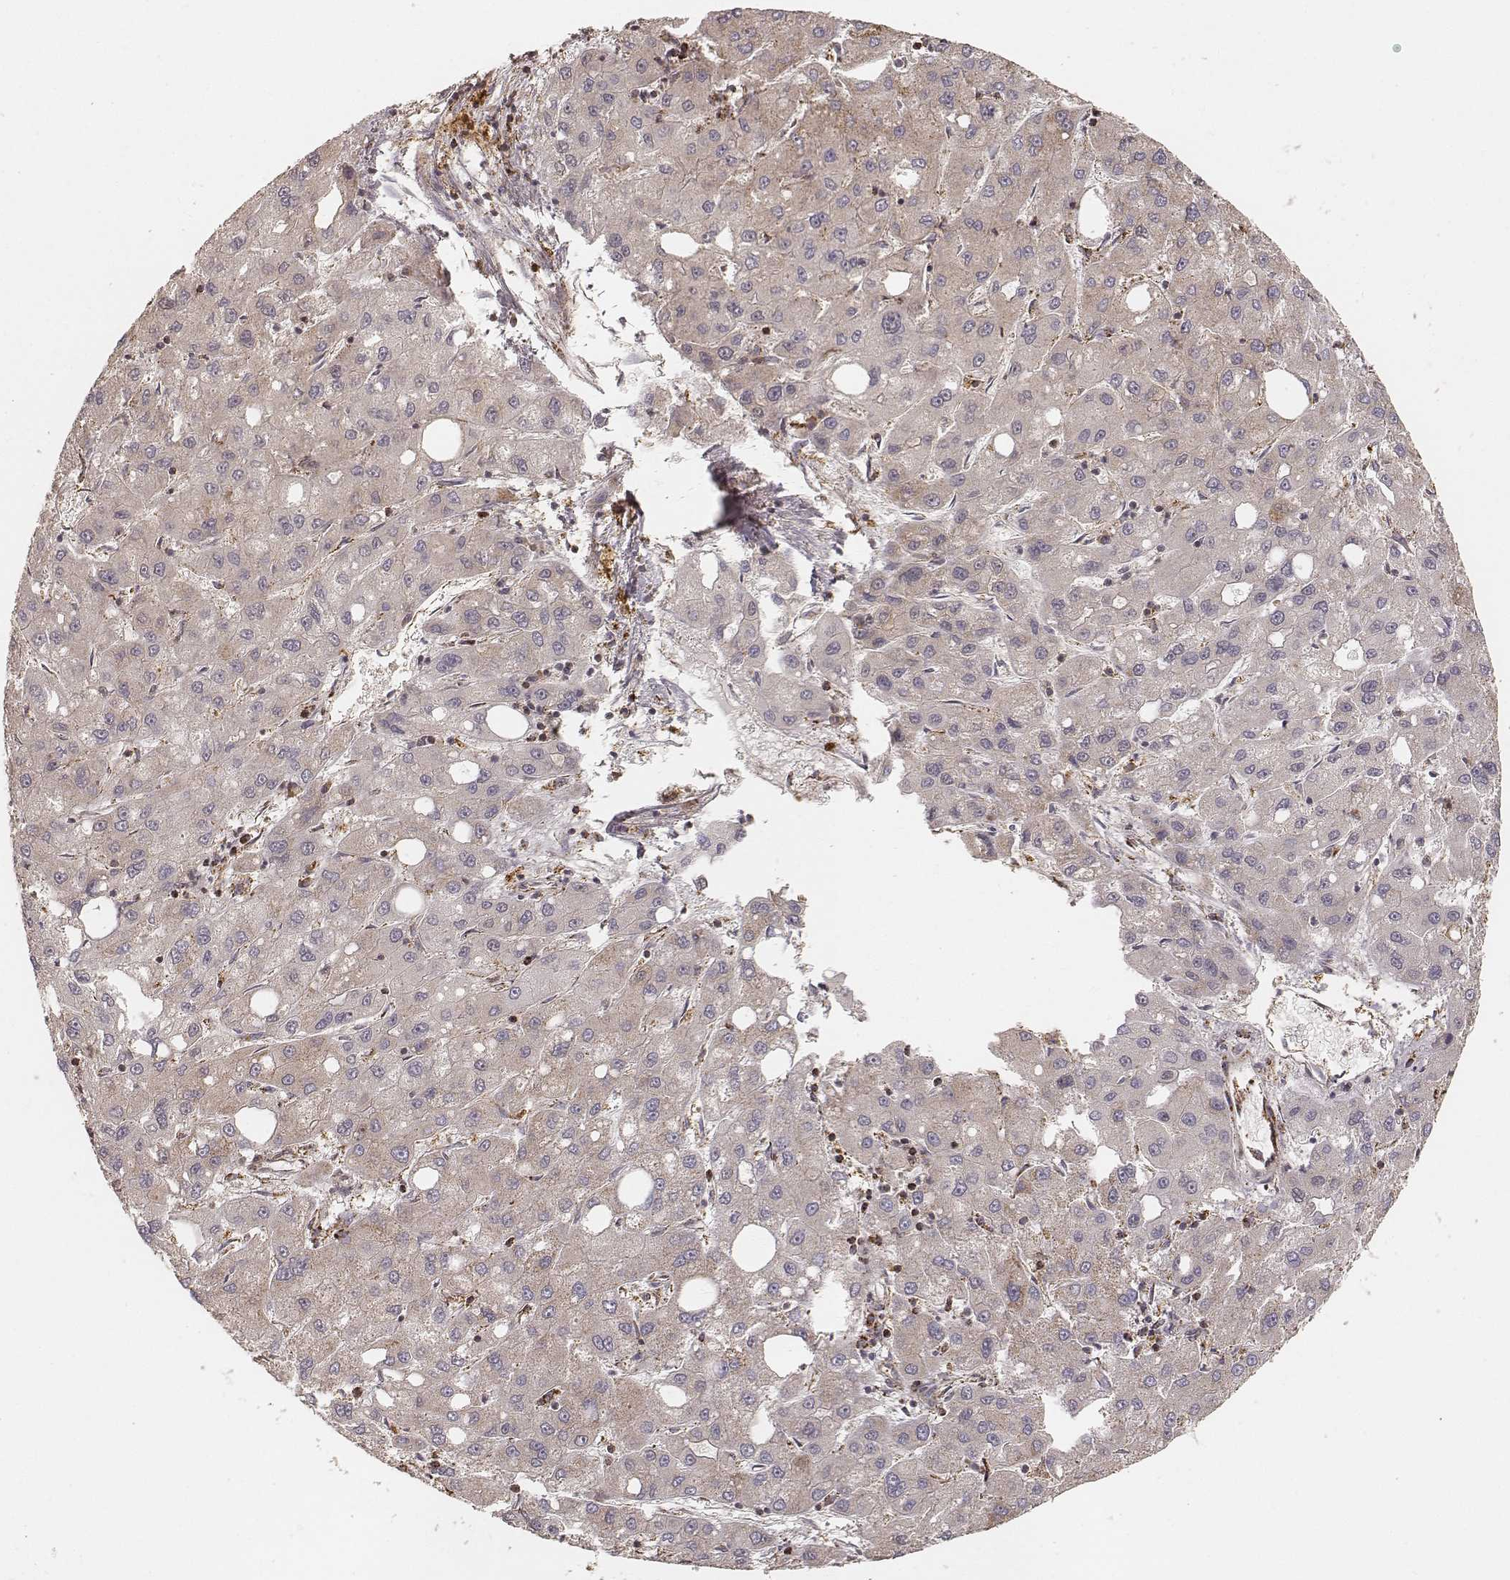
{"staining": {"intensity": "weak", "quantity": "25%-75%", "location": "cytoplasmic/membranous"}, "tissue": "liver cancer", "cell_type": "Tumor cells", "image_type": "cancer", "snomed": [{"axis": "morphology", "description": "Carcinoma, Hepatocellular, NOS"}, {"axis": "topography", "description": "Liver"}], "caption": "Brown immunohistochemical staining in human liver cancer (hepatocellular carcinoma) exhibits weak cytoplasmic/membranous positivity in about 25%-75% of tumor cells.", "gene": "CS", "patient": {"sex": "male", "age": 73}}